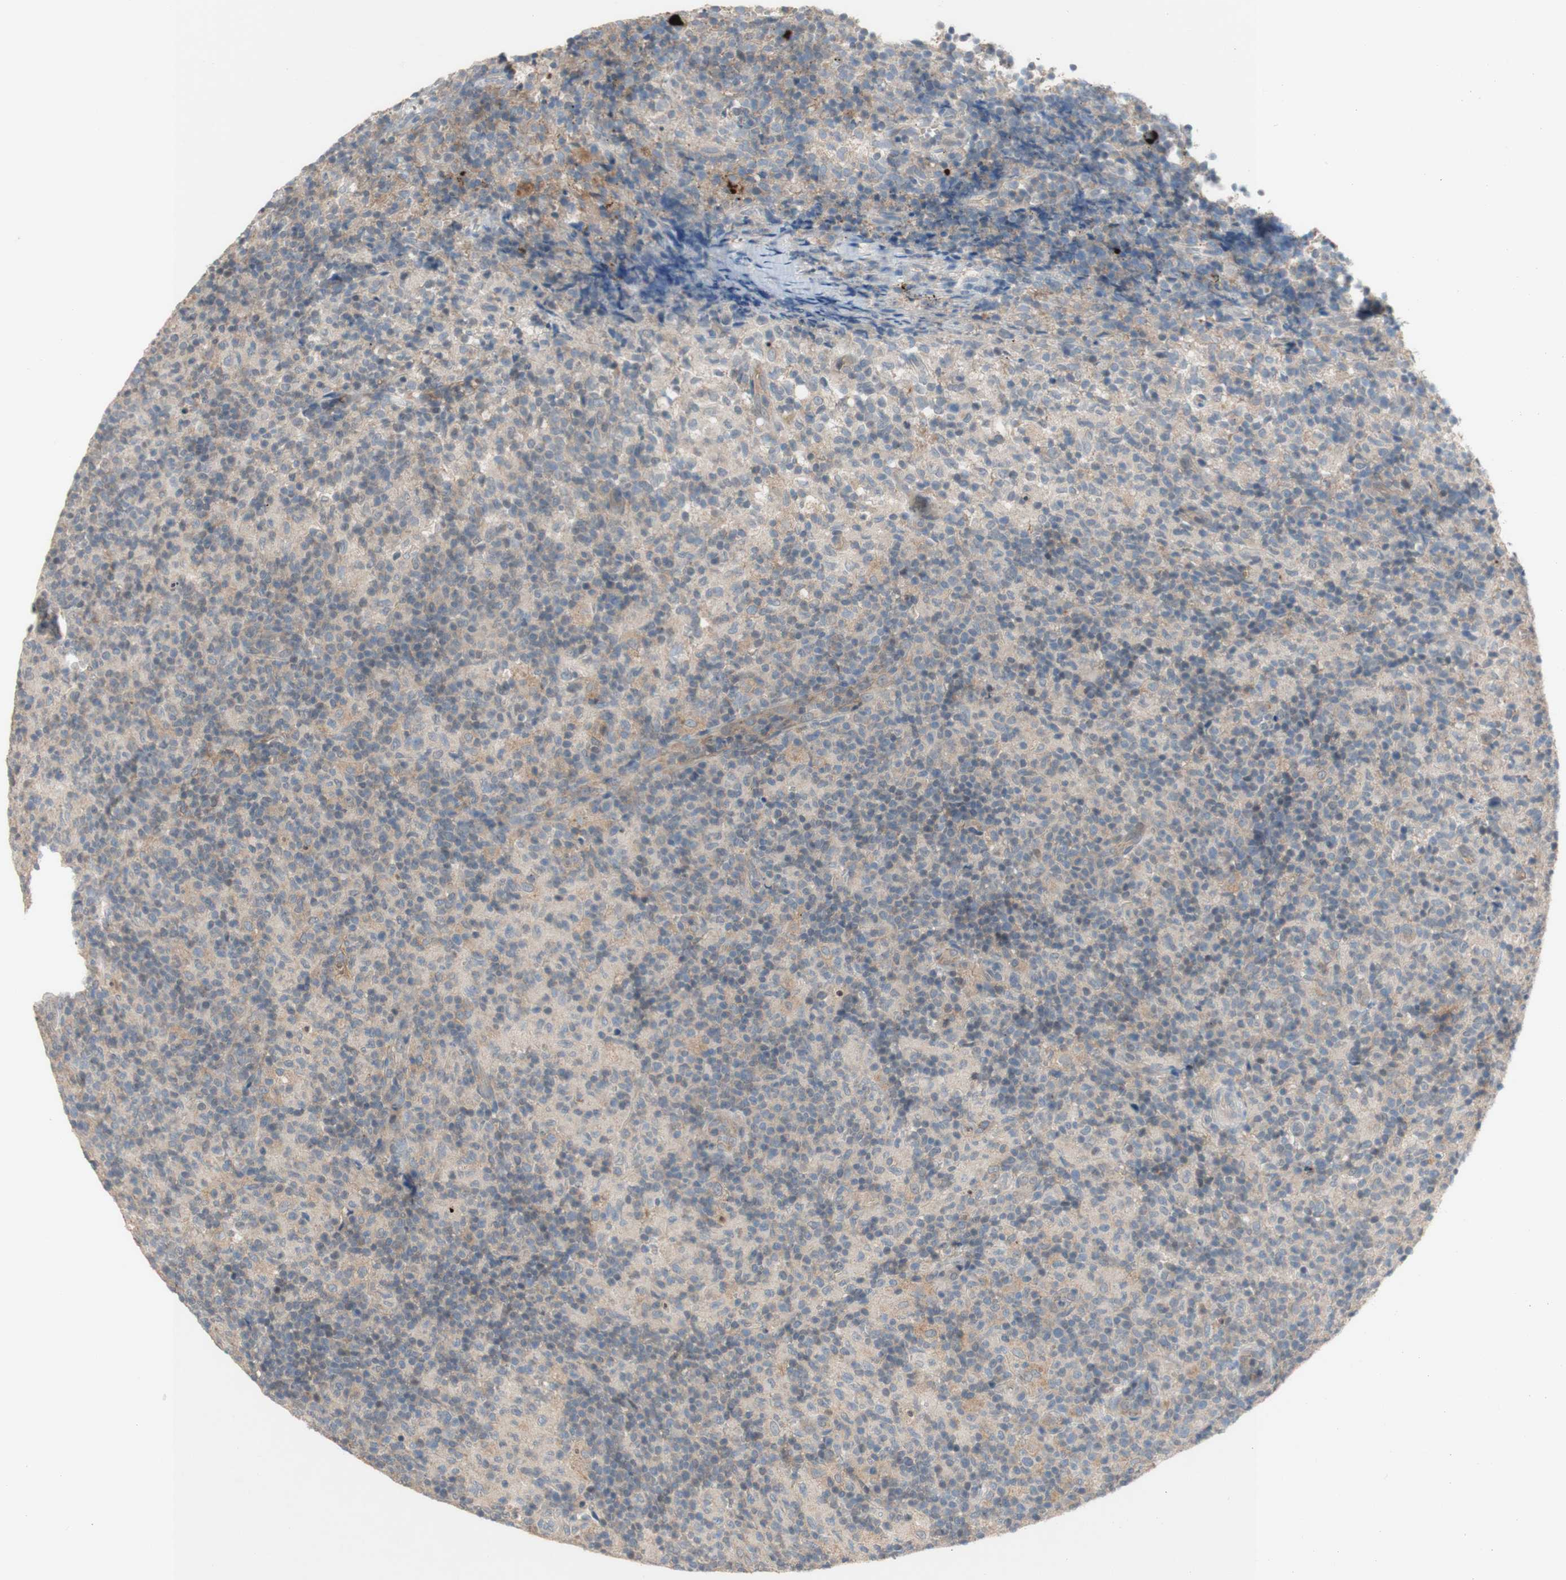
{"staining": {"intensity": "weak", "quantity": ">75%", "location": "cytoplasmic/membranous"}, "tissue": "lymph node", "cell_type": "Germinal center cells", "image_type": "normal", "snomed": [{"axis": "morphology", "description": "Normal tissue, NOS"}, {"axis": "morphology", "description": "Inflammation, NOS"}, {"axis": "topography", "description": "Lymph node"}], "caption": "Immunohistochemistry (IHC) histopathology image of unremarkable lymph node: human lymph node stained using immunohistochemistry reveals low levels of weak protein expression localized specifically in the cytoplasmic/membranous of germinal center cells, appearing as a cytoplasmic/membranous brown color.", "gene": "PEX2", "patient": {"sex": "male", "age": 55}}